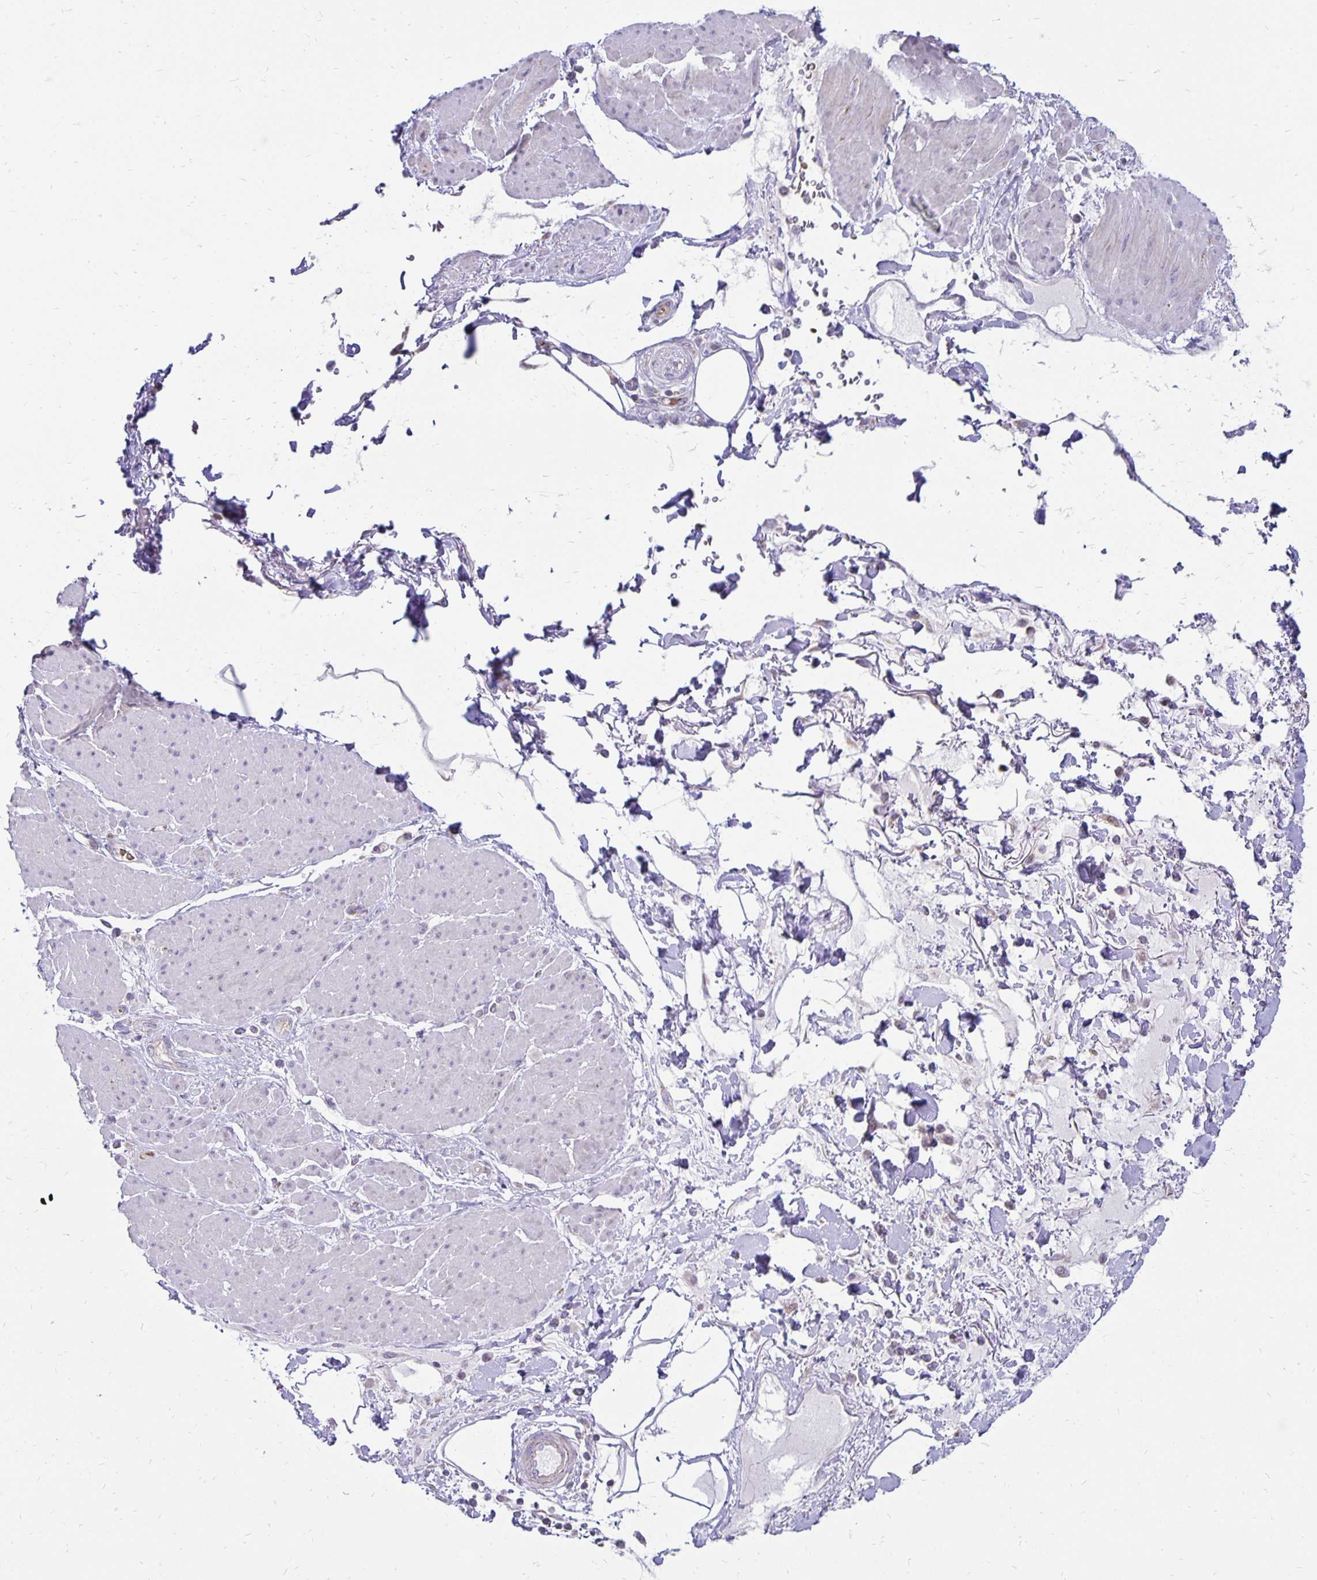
{"staining": {"intensity": "negative", "quantity": "none", "location": "none"}, "tissue": "adipose tissue", "cell_type": "Adipocytes", "image_type": "normal", "snomed": [{"axis": "morphology", "description": "Normal tissue, NOS"}, {"axis": "topography", "description": "Vagina"}, {"axis": "topography", "description": "Peripheral nerve tissue"}], "caption": "A micrograph of human adipose tissue is negative for staining in adipocytes. The staining is performed using DAB (3,3'-diaminobenzidine) brown chromogen with nuclei counter-stained in using hematoxylin.", "gene": "FN3K", "patient": {"sex": "female", "age": 71}}